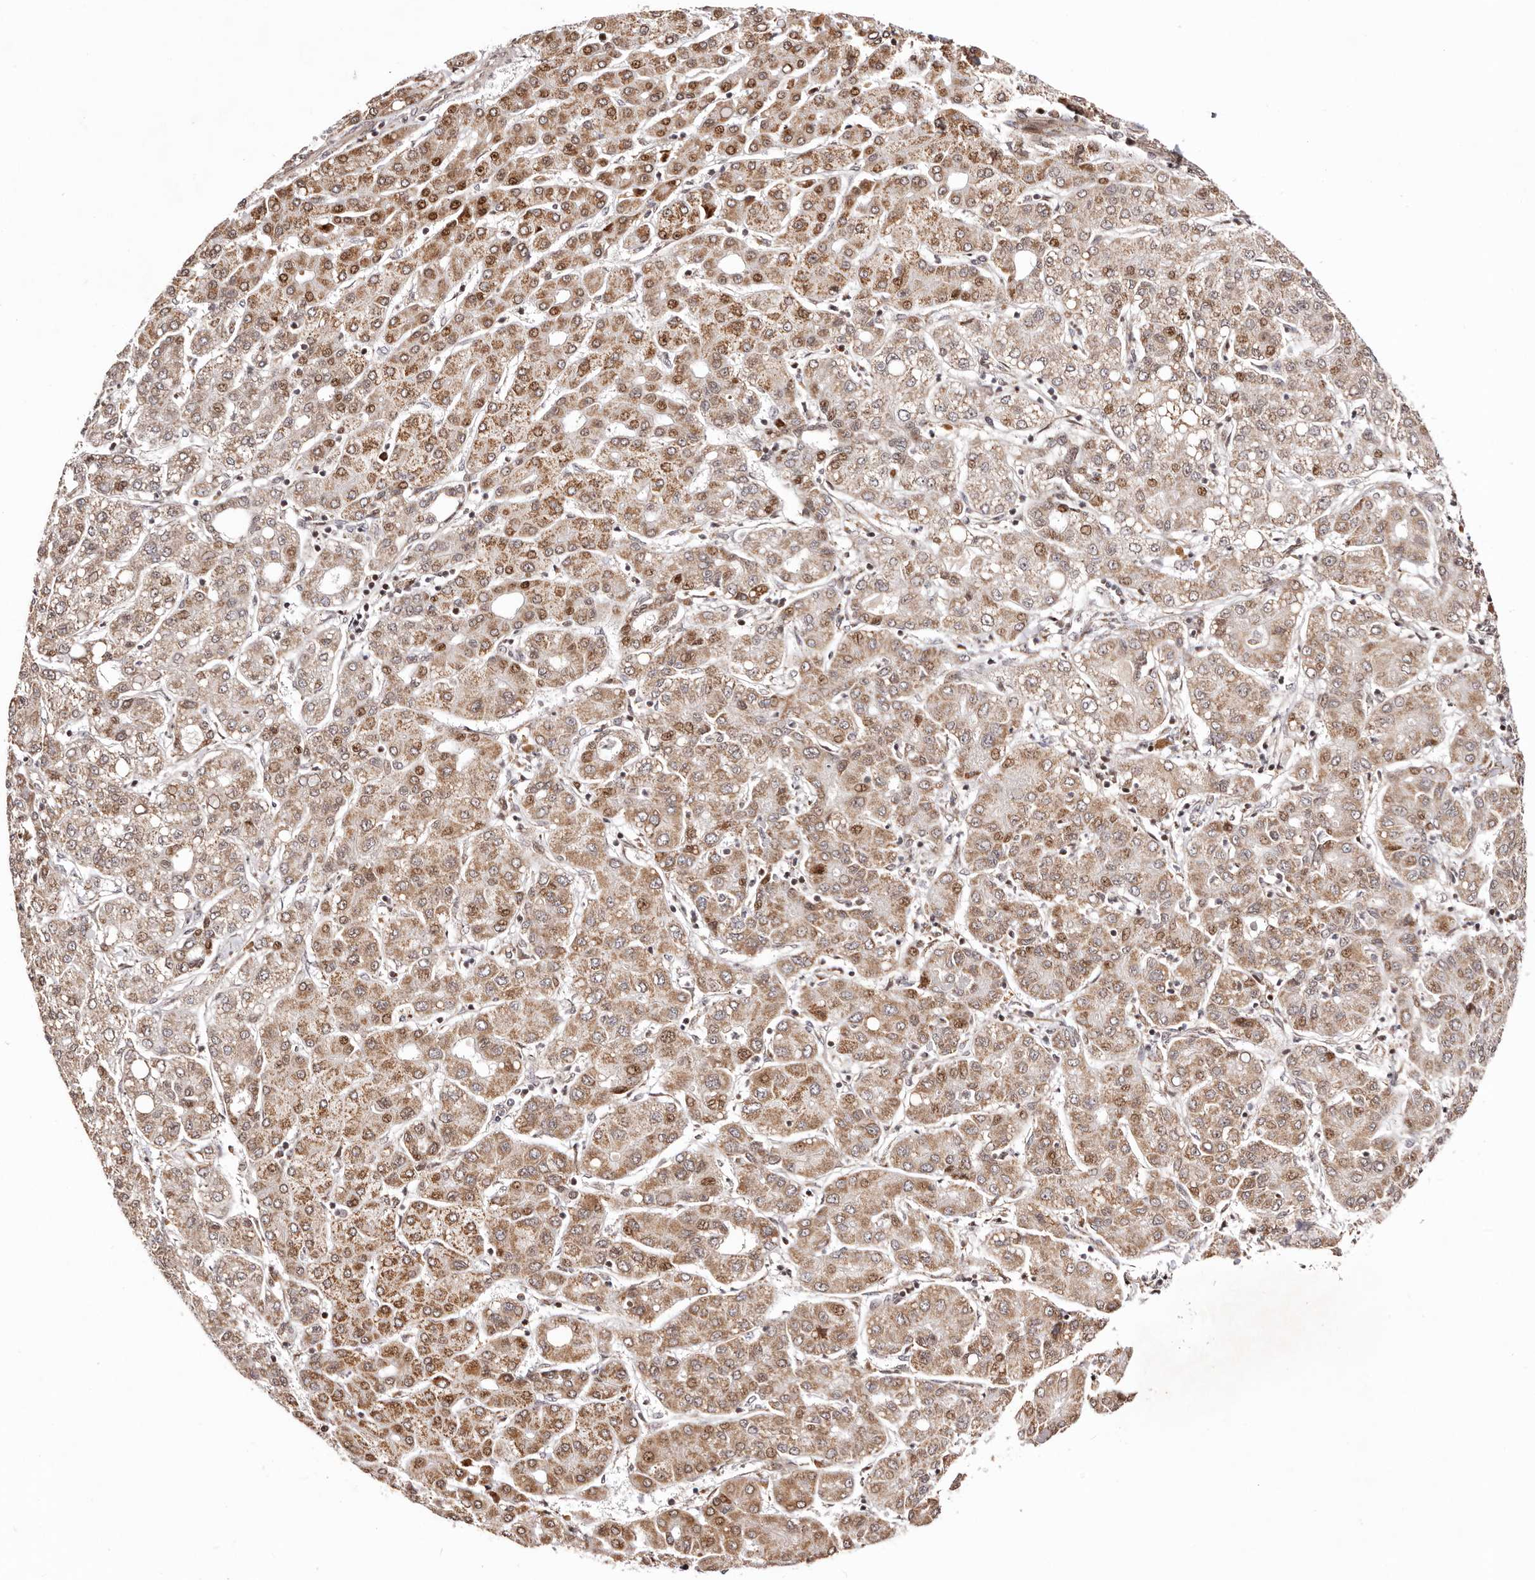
{"staining": {"intensity": "moderate", "quantity": ">75%", "location": "cytoplasmic/membranous,nuclear"}, "tissue": "liver cancer", "cell_type": "Tumor cells", "image_type": "cancer", "snomed": [{"axis": "morphology", "description": "Carcinoma, Hepatocellular, NOS"}, {"axis": "topography", "description": "Liver"}], "caption": "Protein expression analysis of liver cancer (hepatocellular carcinoma) exhibits moderate cytoplasmic/membranous and nuclear positivity in about >75% of tumor cells.", "gene": "HIVEP3", "patient": {"sex": "male", "age": 65}}